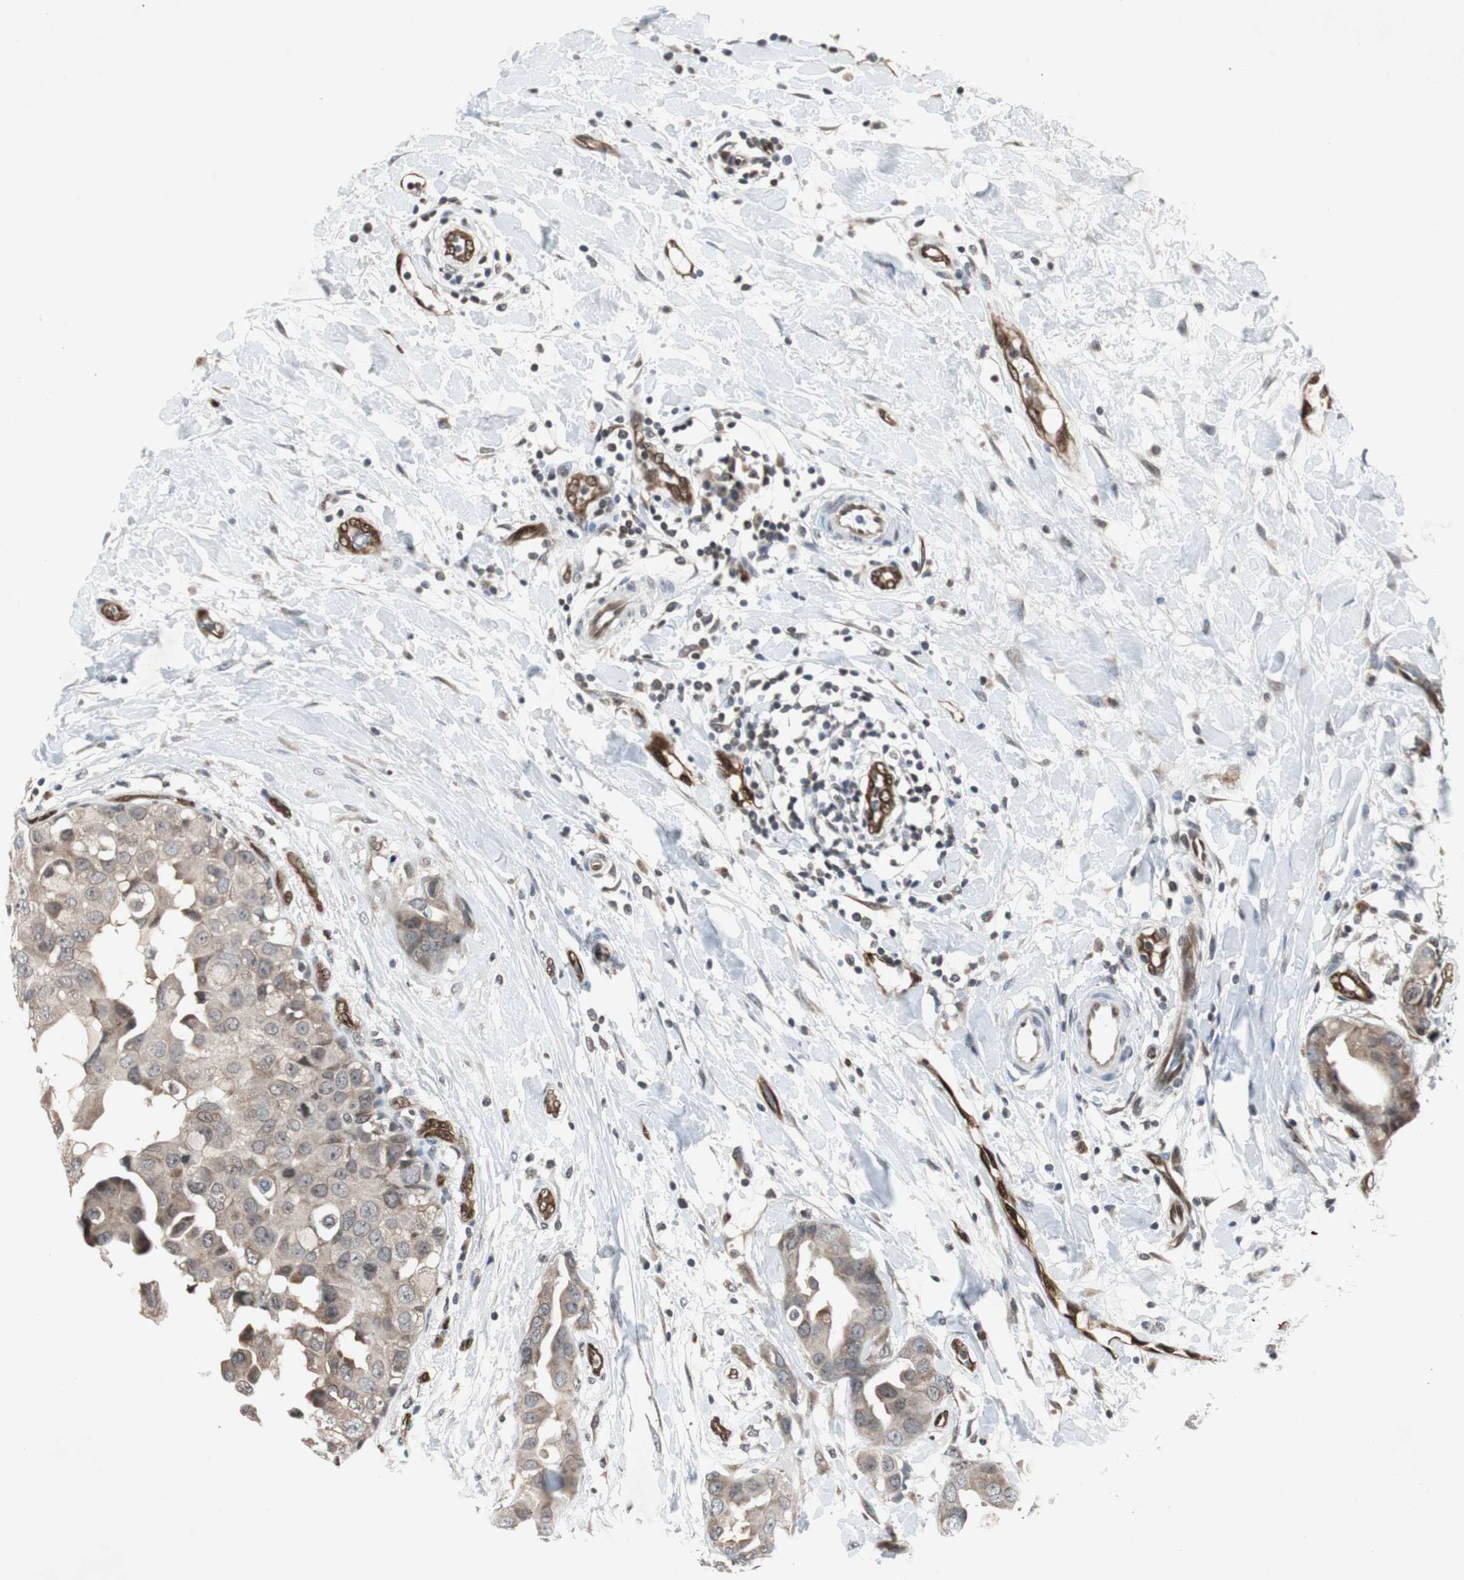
{"staining": {"intensity": "weak", "quantity": ">75%", "location": "cytoplasmic/membranous"}, "tissue": "breast cancer", "cell_type": "Tumor cells", "image_type": "cancer", "snomed": [{"axis": "morphology", "description": "Duct carcinoma"}, {"axis": "topography", "description": "Breast"}], "caption": "Breast invasive ductal carcinoma stained for a protein (brown) demonstrates weak cytoplasmic/membranous positive positivity in approximately >75% of tumor cells.", "gene": "SMAD1", "patient": {"sex": "female", "age": 40}}